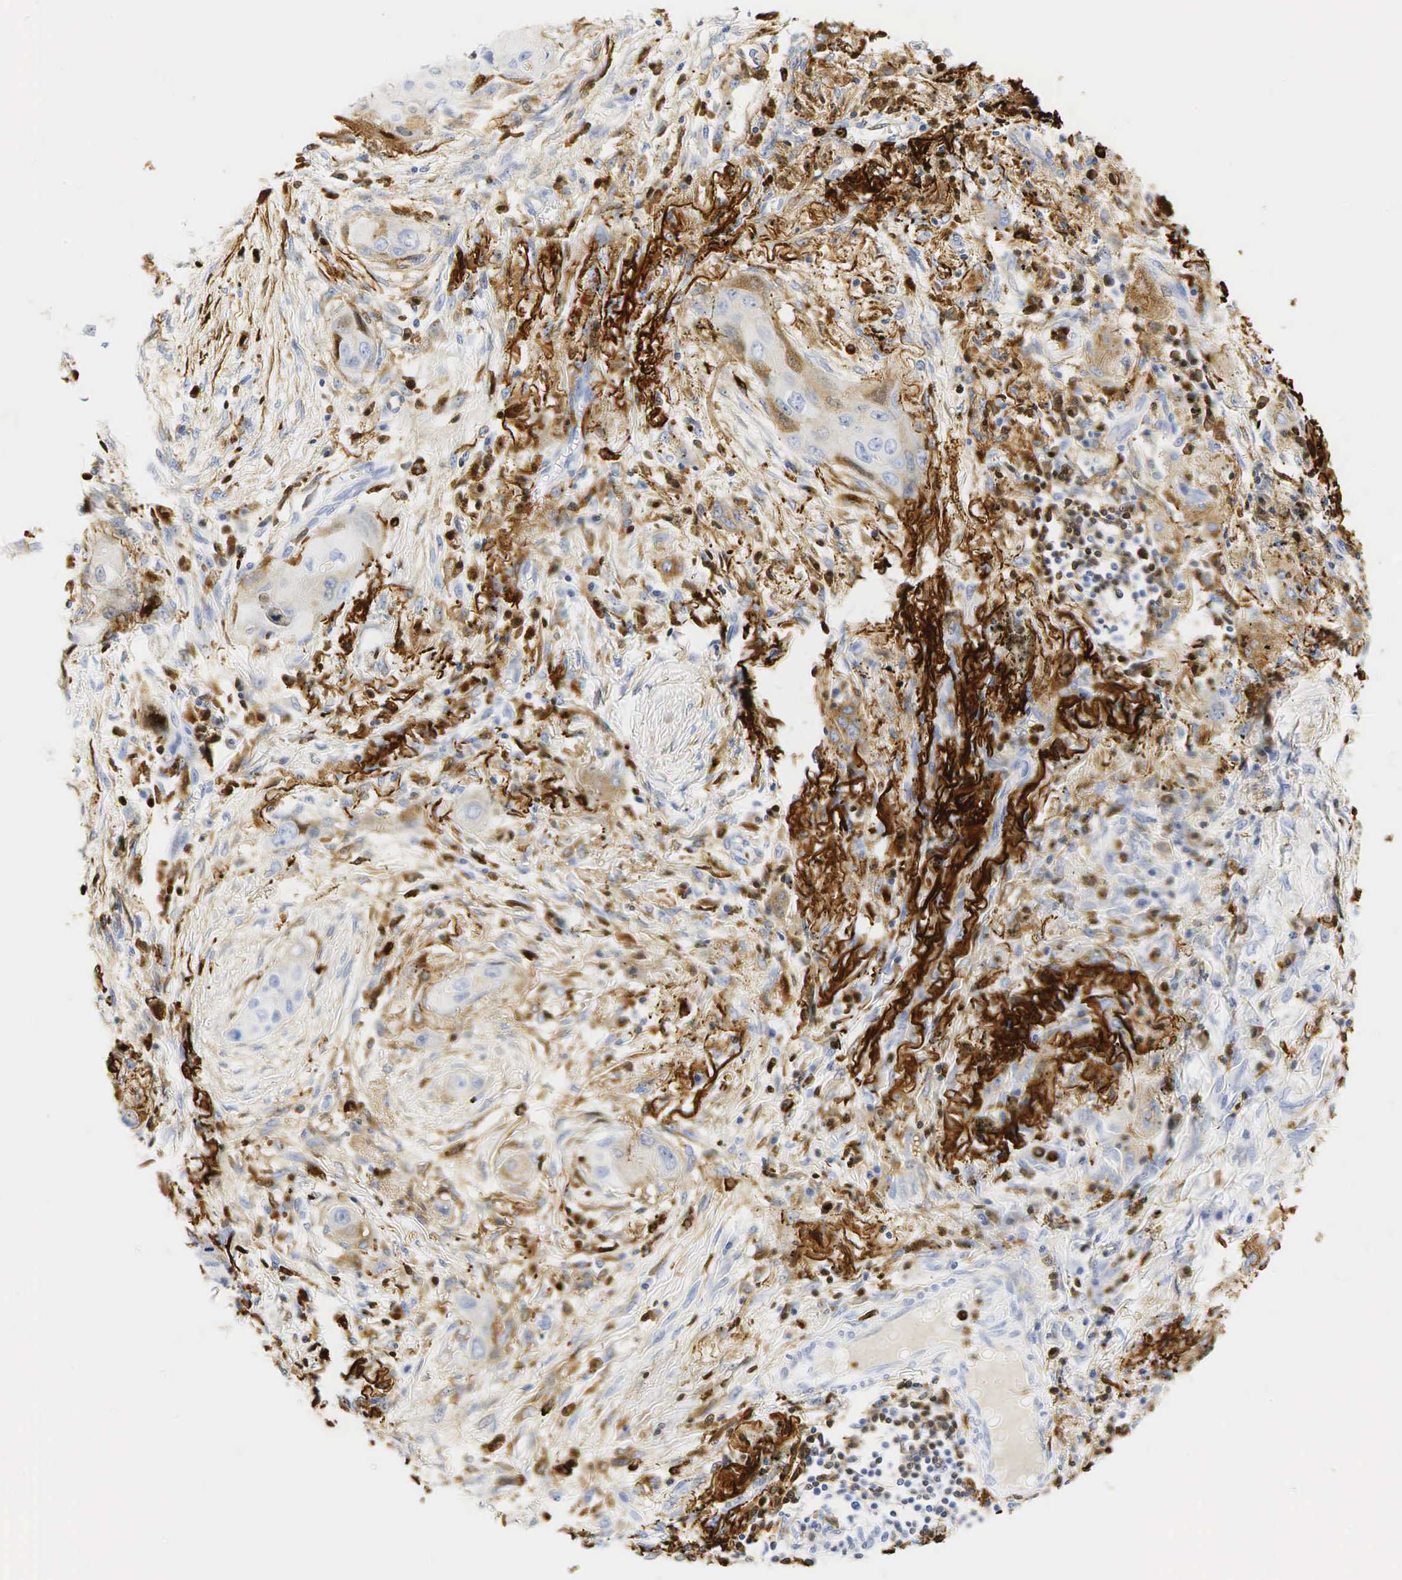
{"staining": {"intensity": "negative", "quantity": "none", "location": "none"}, "tissue": "lung cancer", "cell_type": "Tumor cells", "image_type": "cancer", "snomed": [{"axis": "morphology", "description": "Squamous cell carcinoma, NOS"}, {"axis": "topography", "description": "Lung"}], "caption": "Tumor cells are negative for brown protein staining in lung cancer.", "gene": "LYZ", "patient": {"sex": "male", "age": 71}}